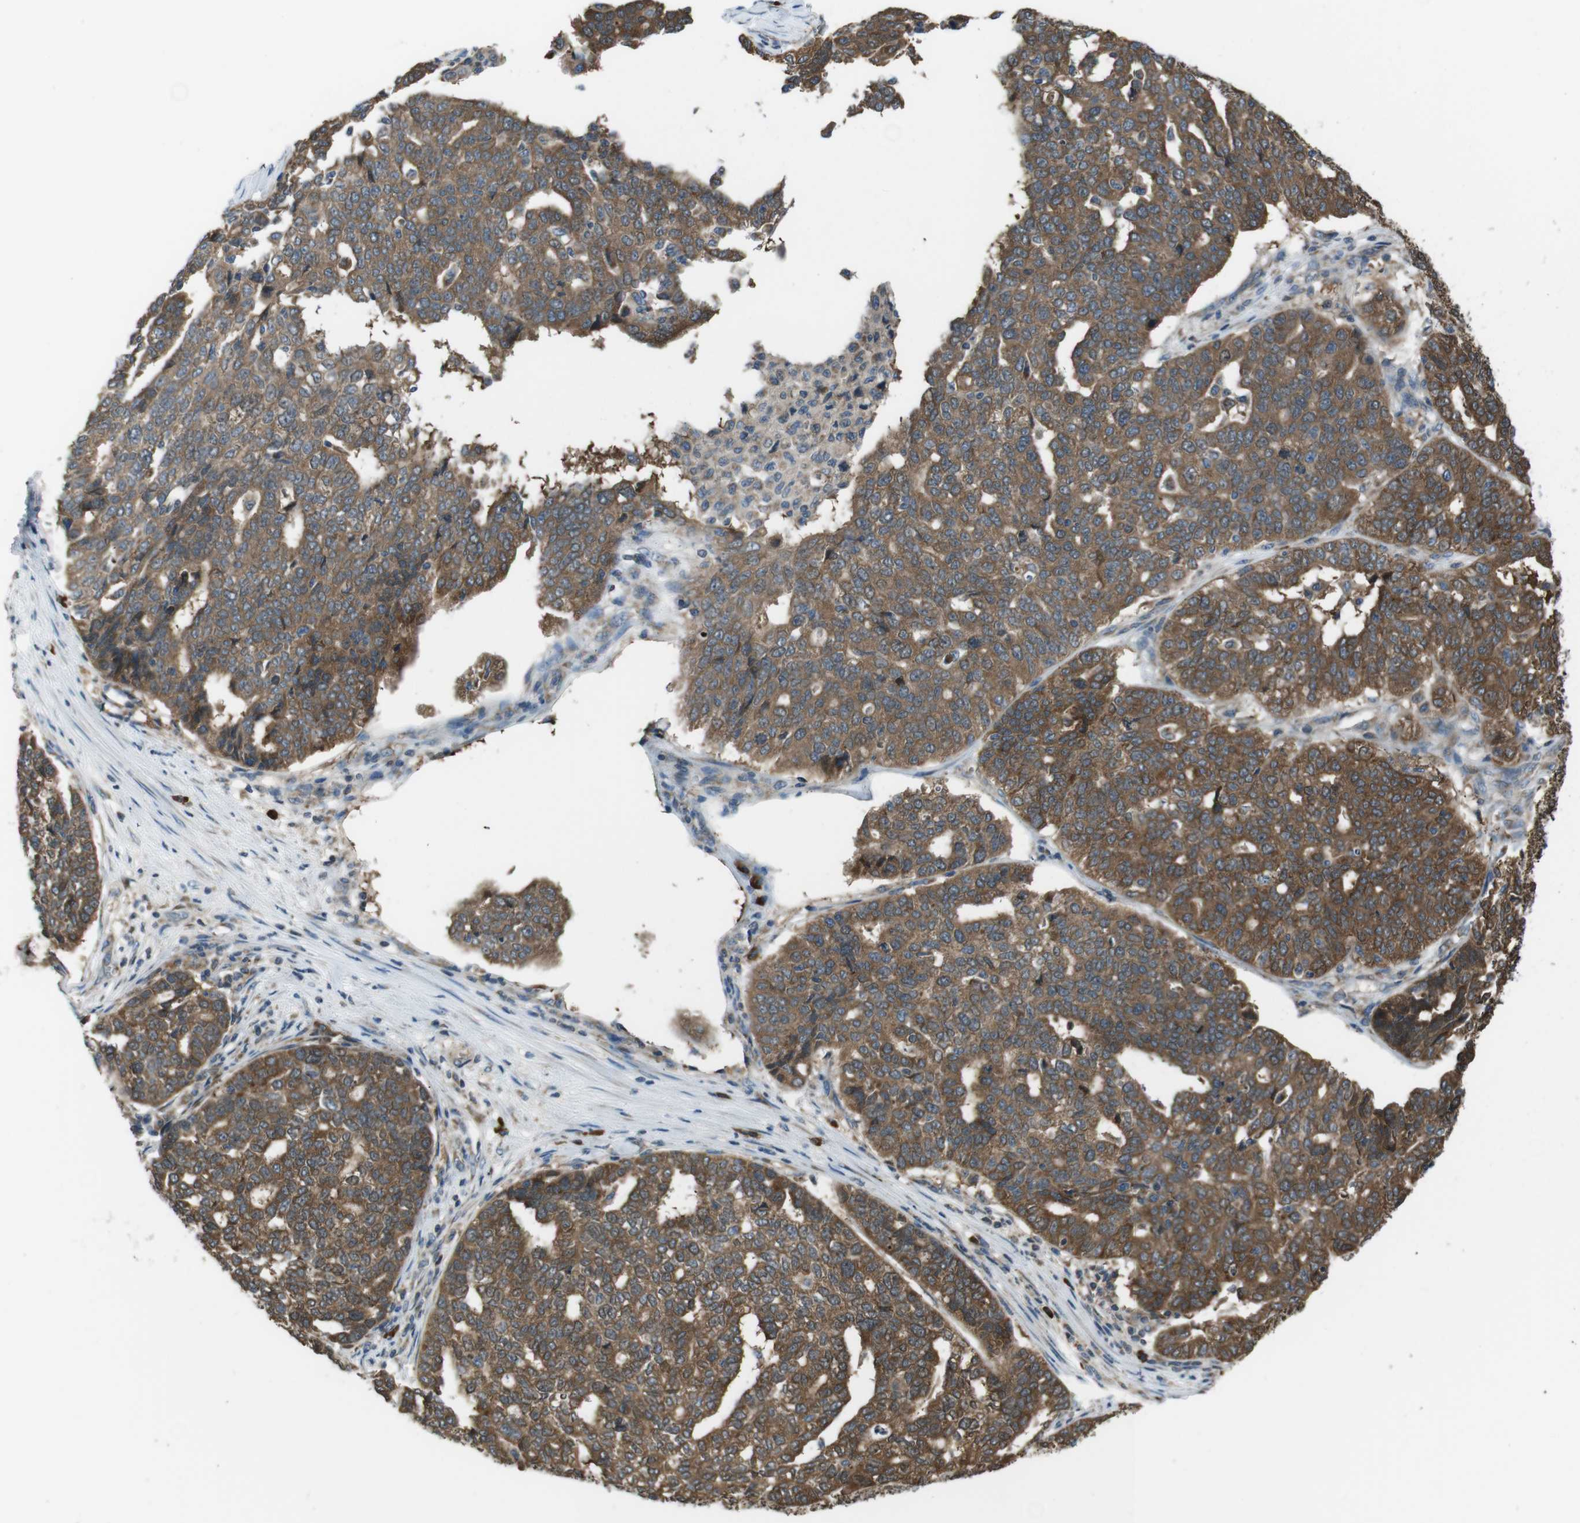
{"staining": {"intensity": "moderate", "quantity": ">75%", "location": "cytoplasmic/membranous"}, "tissue": "ovarian cancer", "cell_type": "Tumor cells", "image_type": "cancer", "snomed": [{"axis": "morphology", "description": "Cystadenocarcinoma, serous, NOS"}, {"axis": "topography", "description": "Ovary"}], "caption": "Ovarian cancer (serous cystadenocarcinoma) stained for a protein (brown) reveals moderate cytoplasmic/membranous positive positivity in about >75% of tumor cells.", "gene": "SSR3", "patient": {"sex": "female", "age": 59}}